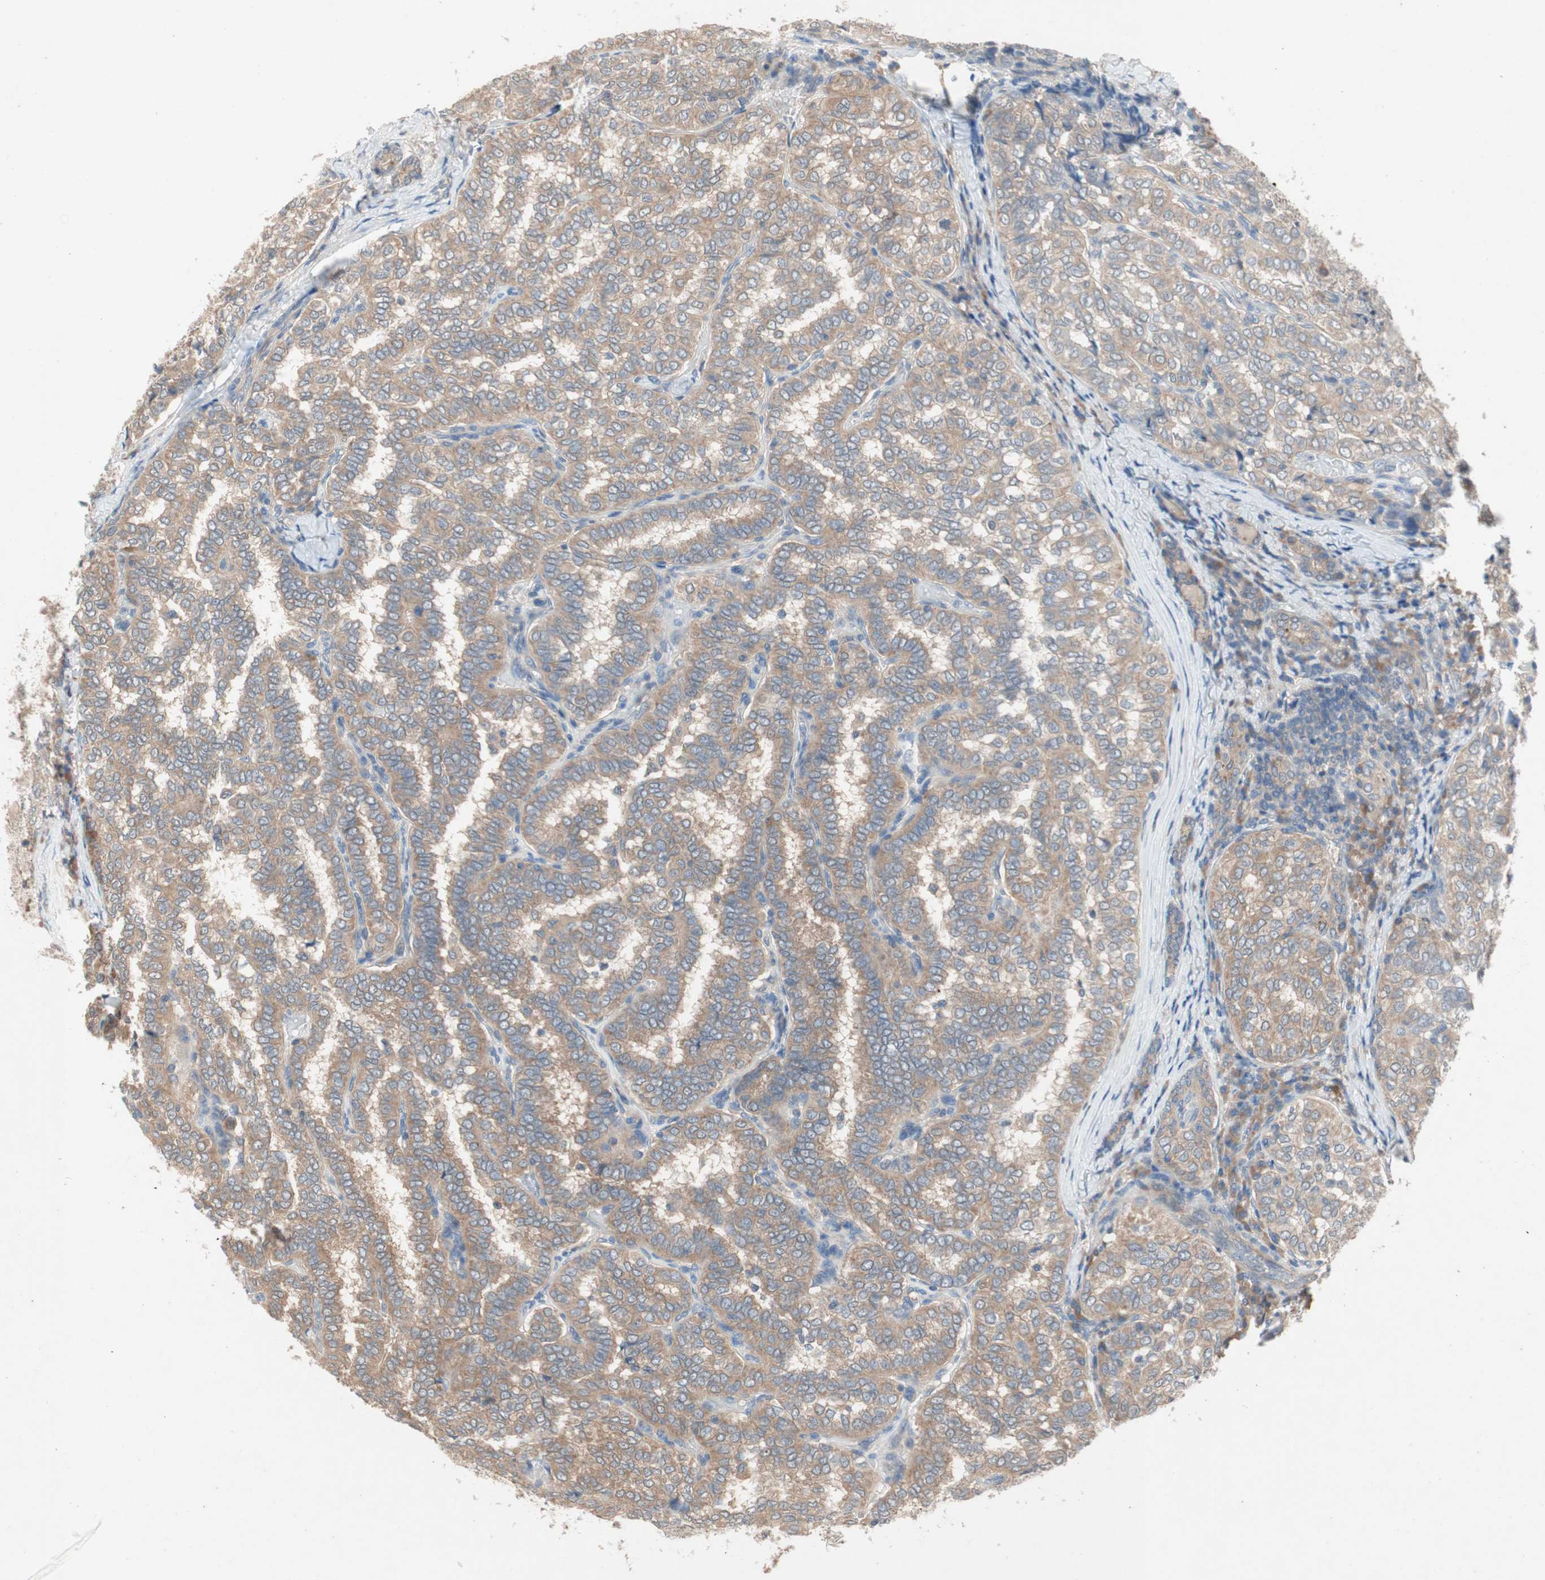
{"staining": {"intensity": "moderate", "quantity": ">75%", "location": "cytoplasmic/membranous"}, "tissue": "thyroid cancer", "cell_type": "Tumor cells", "image_type": "cancer", "snomed": [{"axis": "morphology", "description": "Normal tissue, NOS"}, {"axis": "morphology", "description": "Papillary adenocarcinoma, NOS"}, {"axis": "topography", "description": "Thyroid gland"}], "caption": "Protein expression analysis of human papillary adenocarcinoma (thyroid) reveals moderate cytoplasmic/membranous positivity in approximately >75% of tumor cells.", "gene": "NCLN", "patient": {"sex": "female", "age": 30}}